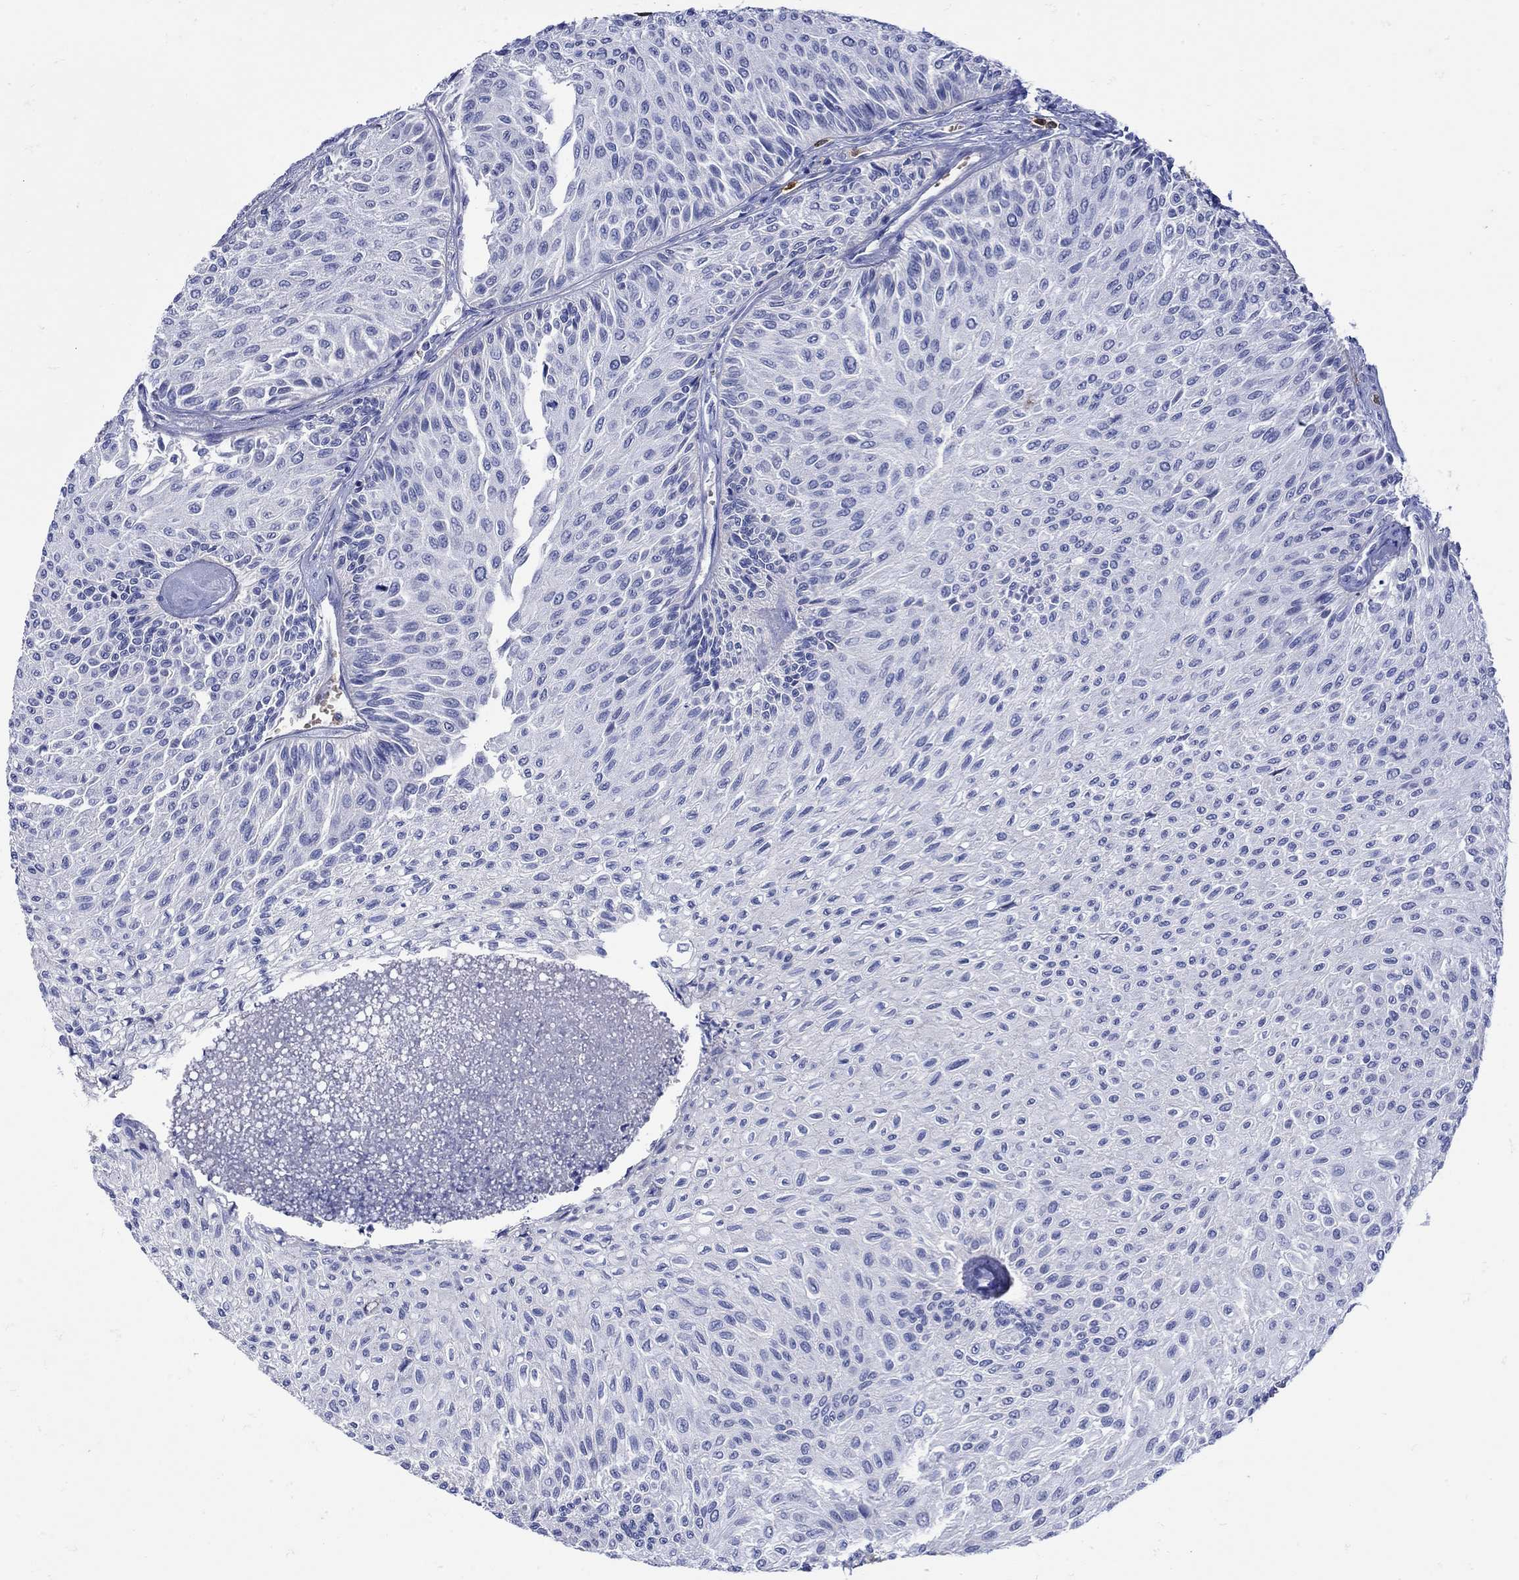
{"staining": {"intensity": "negative", "quantity": "none", "location": "none"}, "tissue": "urothelial cancer", "cell_type": "Tumor cells", "image_type": "cancer", "snomed": [{"axis": "morphology", "description": "Urothelial carcinoma, Low grade"}, {"axis": "topography", "description": "Urinary bladder"}], "caption": "Tumor cells show no significant positivity in urothelial carcinoma (low-grade). (DAB (3,3'-diaminobenzidine) immunohistochemistry, high magnification).", "gene": "LINGO3", "patient": {"sex": "male", "age": 78}}